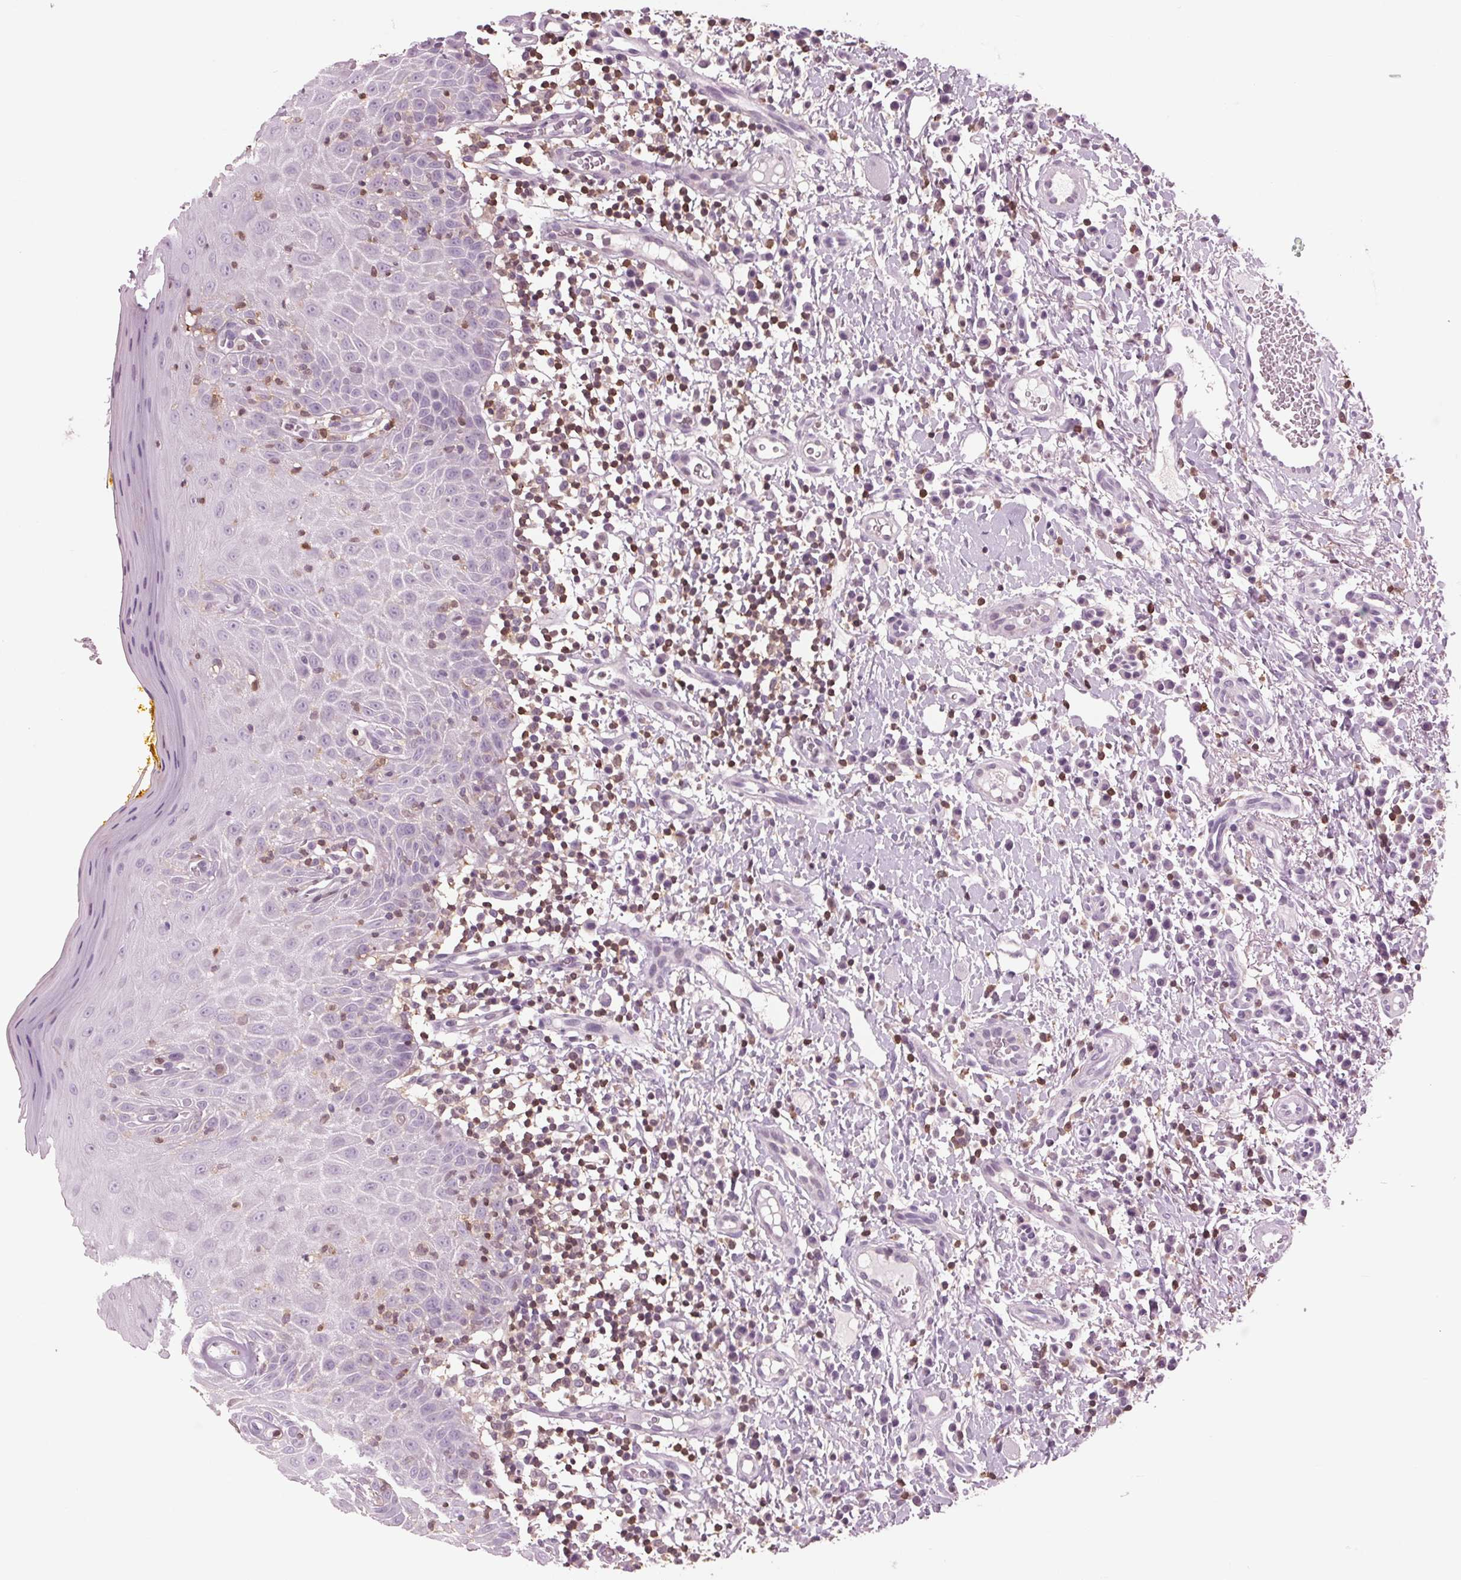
{"staining": {"intensity": "negative", "quantity": "none", "location": "none"}, "tissue": "oral mucosa", "cell_type": "Squamous epithelial cells", "image_type": "normal", "snomed": [{"axis": "morphology", "description": "Normal tissue, NOS"}, {"axis": "topography", "description": "Oral tissue"}, {"axis": "topography", "description": "Tounge, NOS"}], "caption": "Immunohistochemistry of unremarkable oral mucosa shows no expression in squamous epithelial cells. (DAB immunohistochemistry (IHC) with hematoxylin counter stain).", "gene": "BTLA", "patient": {"sex": "female", "age": 58}}